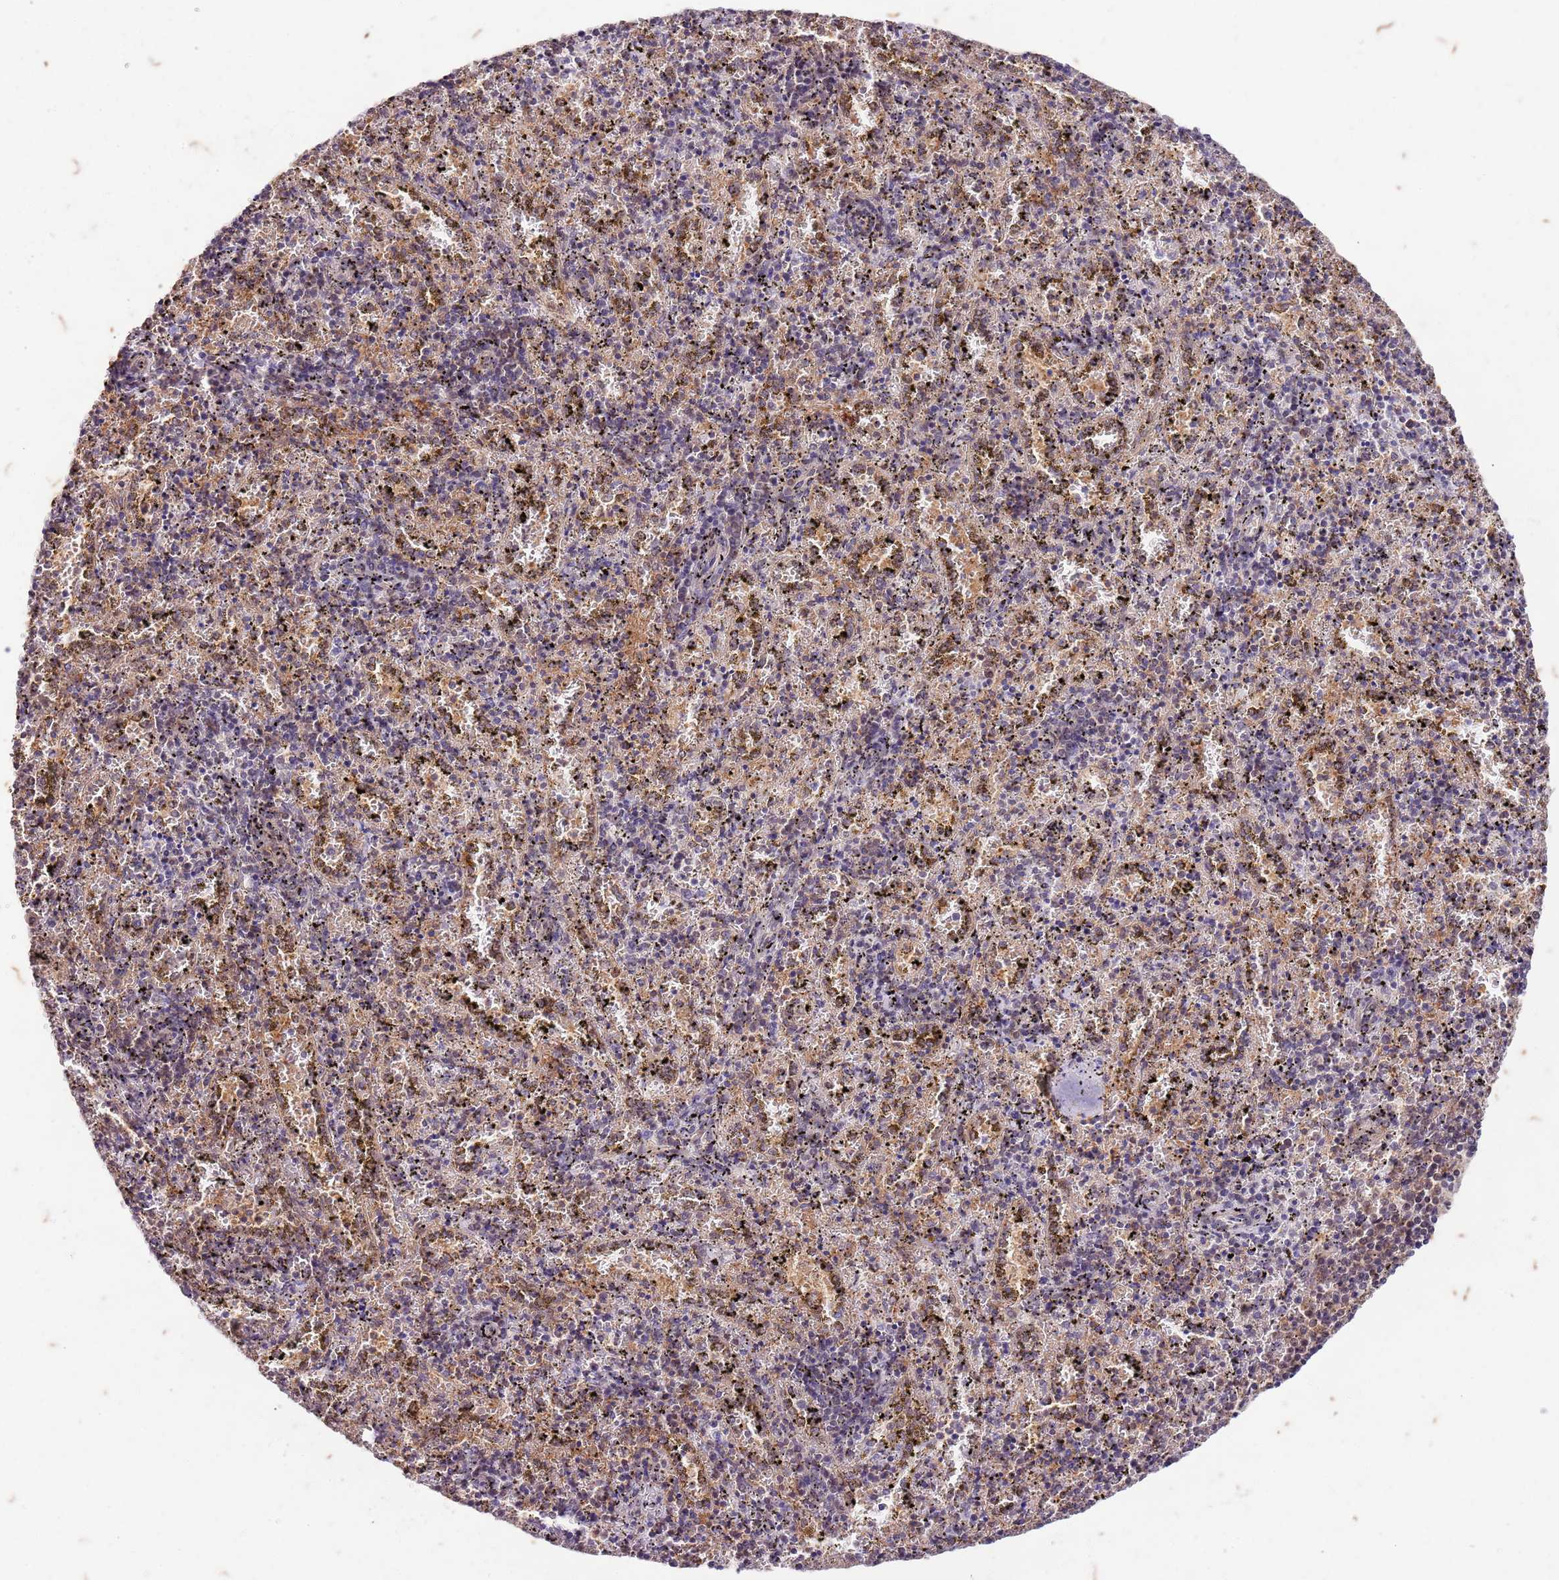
{"staining": {"intensity": "weak", "quantity": "25%-75%", "location": "cytoplasmic/membranous"}, "tissue": "spleen", "cell_type": "Cells in red pulp", "image_type": "normal", "snomed": [{"axis": "morphology", "description": "Normal tissue, NOS"}, {"axis": "topography", "description": "Spleen"}], "caption": "IHC of normal human spleen displays low levels of weak cytoplasmic/membranous staining in about 25%-75% of cells in red pulp.", "gene": "RAPGEF3", "patient": {"sex": "male", "age": 11}}